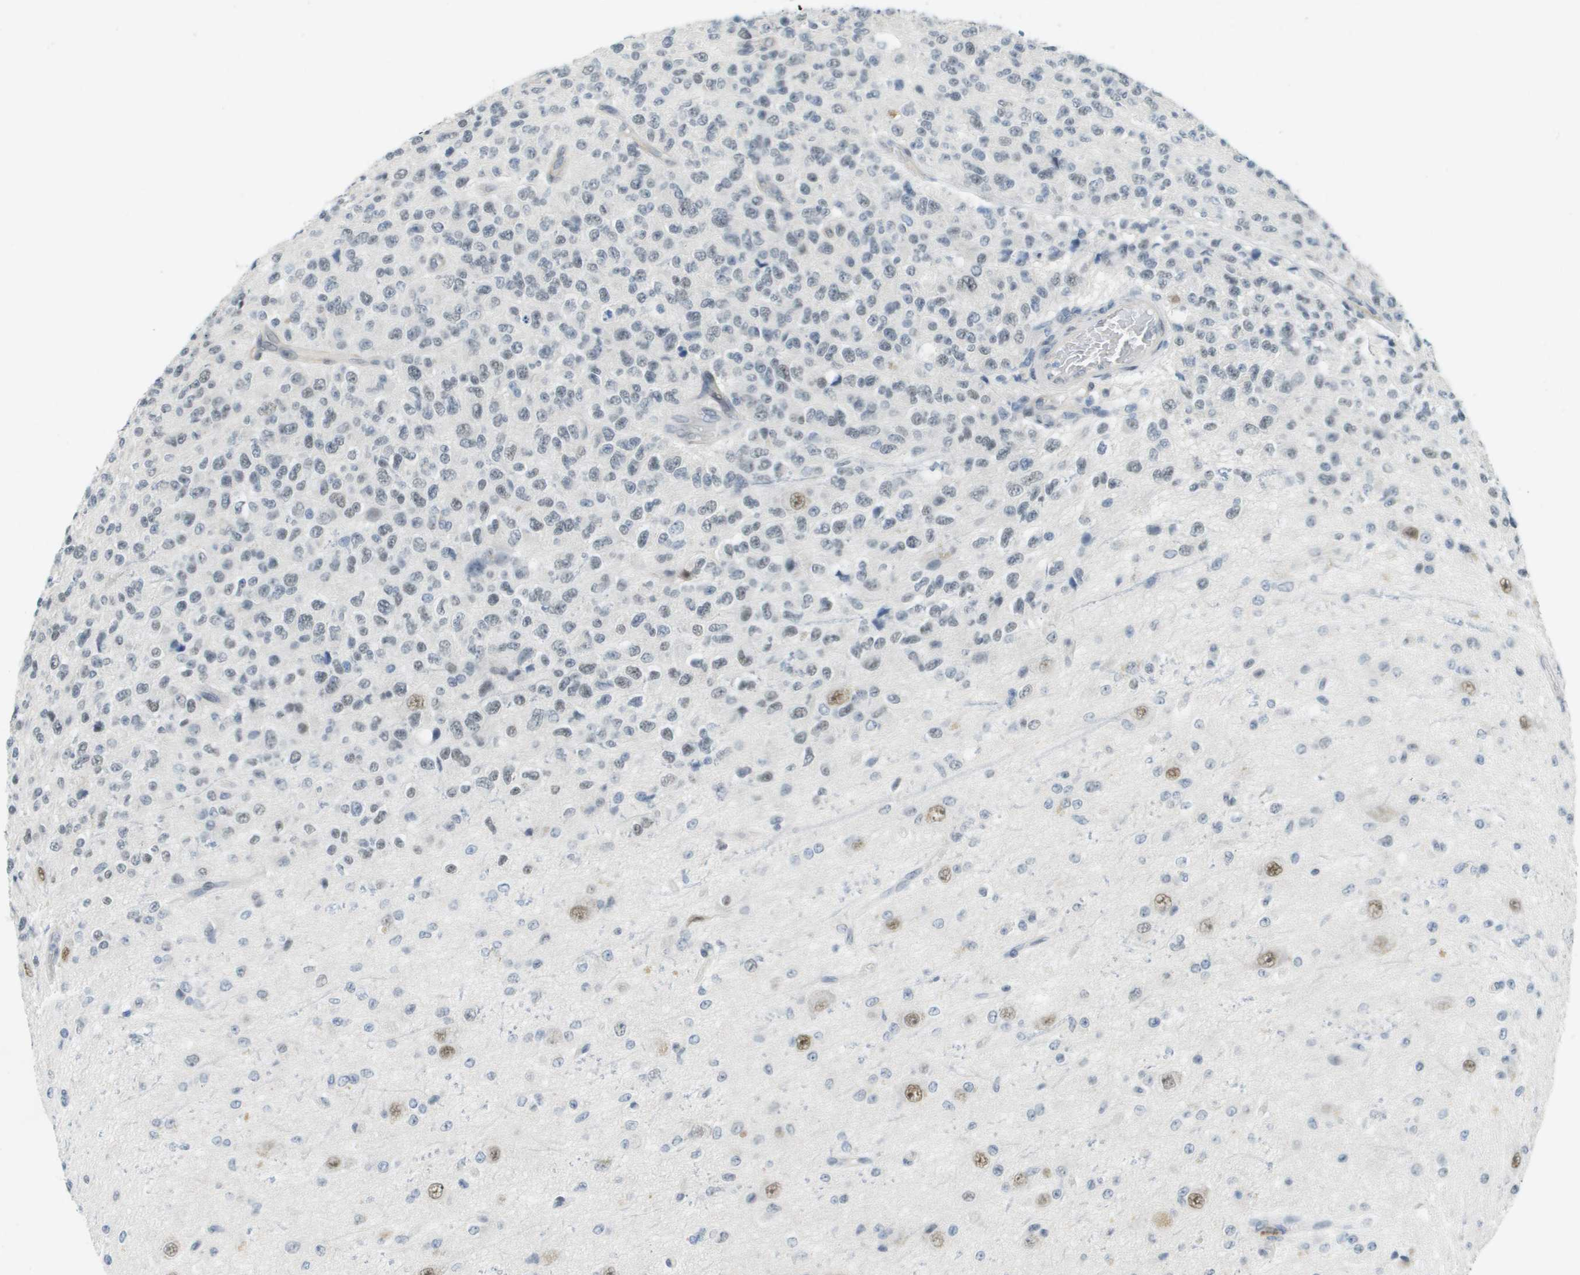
{"staining": {"intensity": "negative", "quantity": "none", "location": "none"}, "tissue": "glioma", "cell_type": "Tumor cells", "image_type": "cancer", "snomed": [{"axis": "morphology", "description": "Glioma, malignant, High grade"}, {"axis": "topography", "description": "pancreas cauda"}], "caption": "Immunohistochemistry (IHC) micrograph of neoplastic tissue: glioma stained with DAB exhibits no significant protein positivity in tumor cells.", "gene": "ARID1B", "patient": {"sex": "male", "age": 60}}